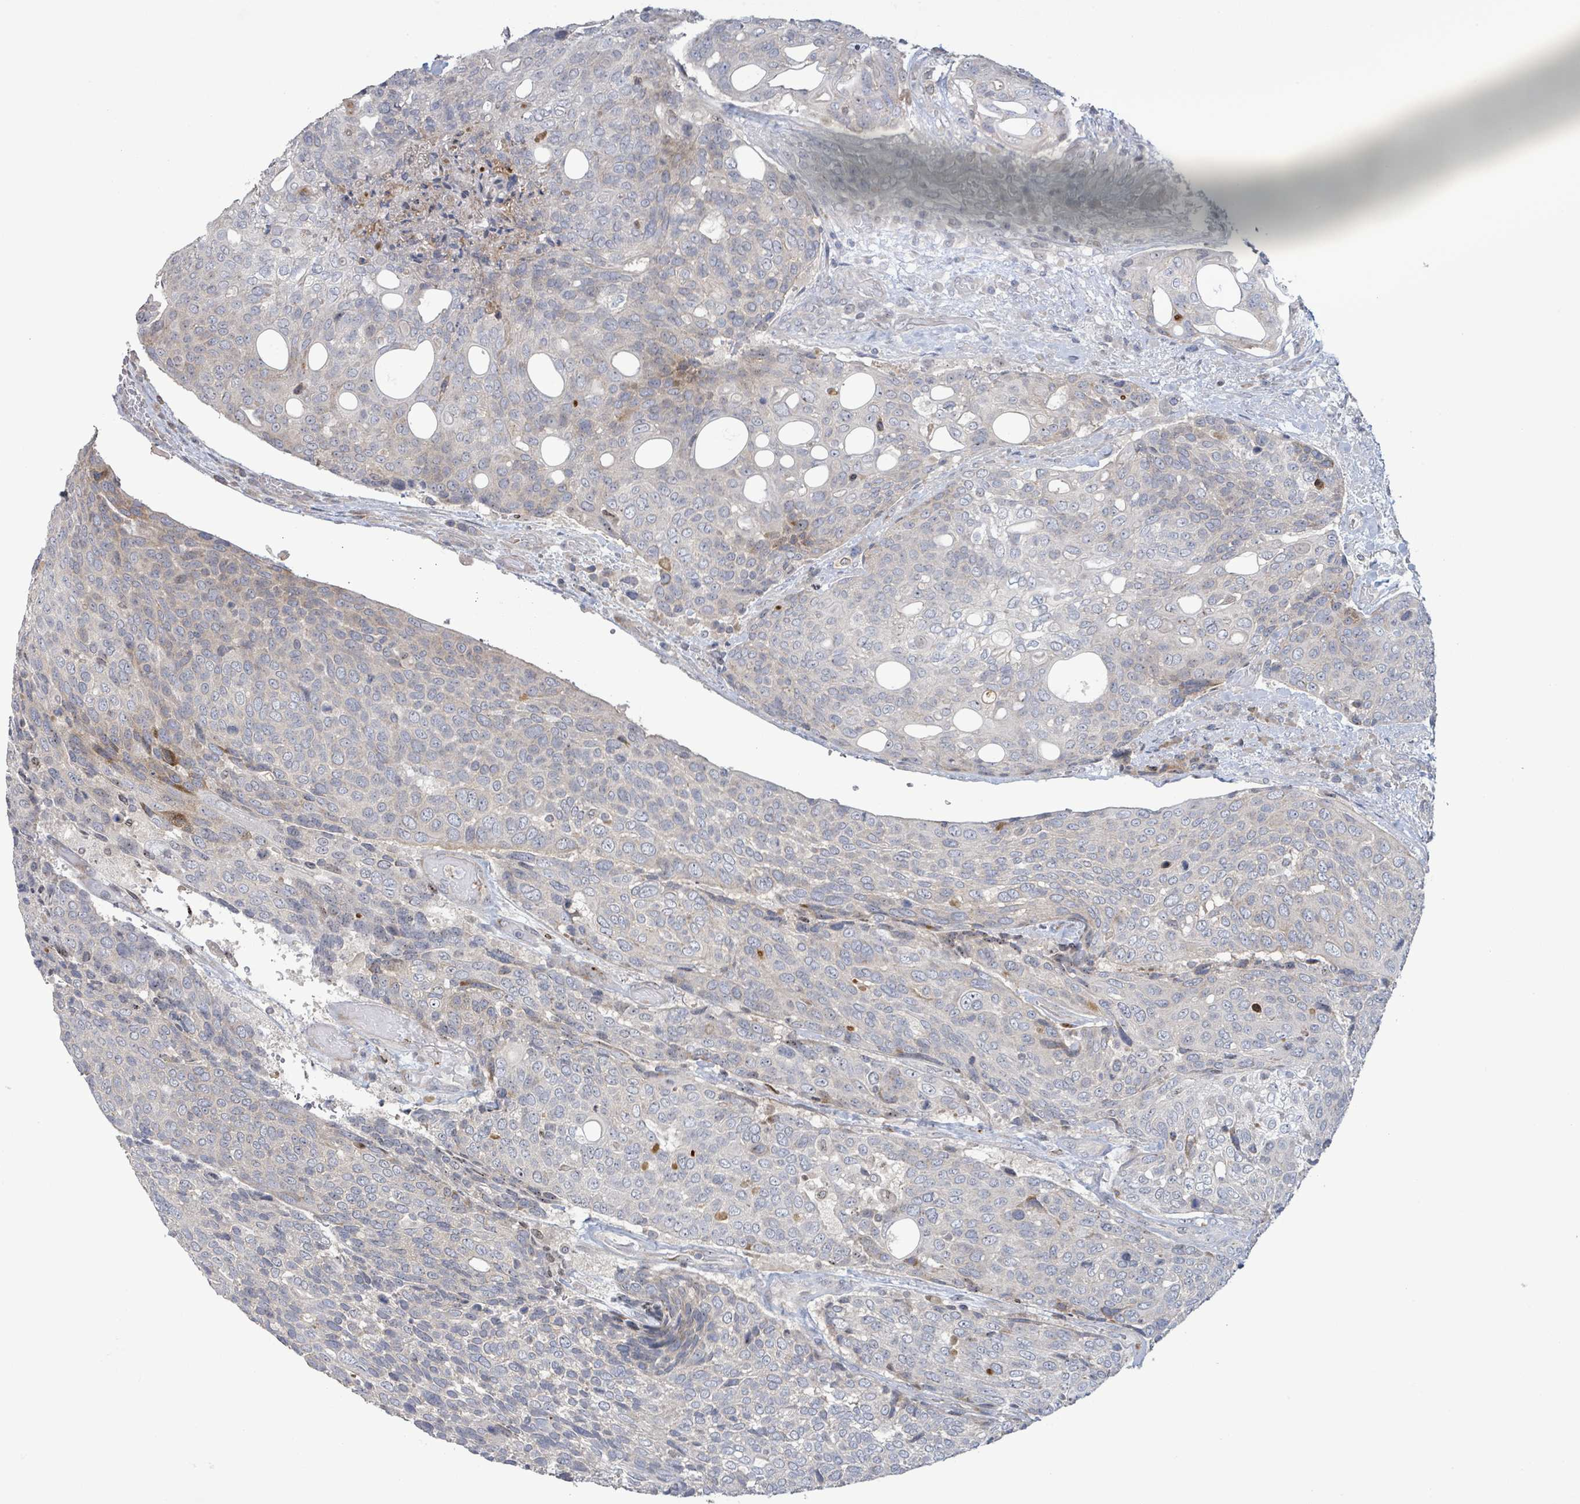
{"staining": {"intensity": "negative", "quantity": "none", "location": "none"}, "tissue": "urothelial cancer", "cell_type": "Tumor cells", "image_type": "cancer", "snomed": [{"axis": "morphology", "description": "Urothelial carcinoma, High grade"}, {"axis": "topography", "description": "Urinary bladder"}], "caption": "DAB (3,3'-diaminobenzidine) immunohistochemical staining of human urothelial cancer shows no significant positivity in tumor cells. (Stains: DAB (3,3'-diaminobenzidine) immunohistochemistry with hematoxylin counter stain, Microscopy: brightfield microscopy at high magnification).", "gene": "LILRA4", "patient": {"sex": "female", "age": 70}}